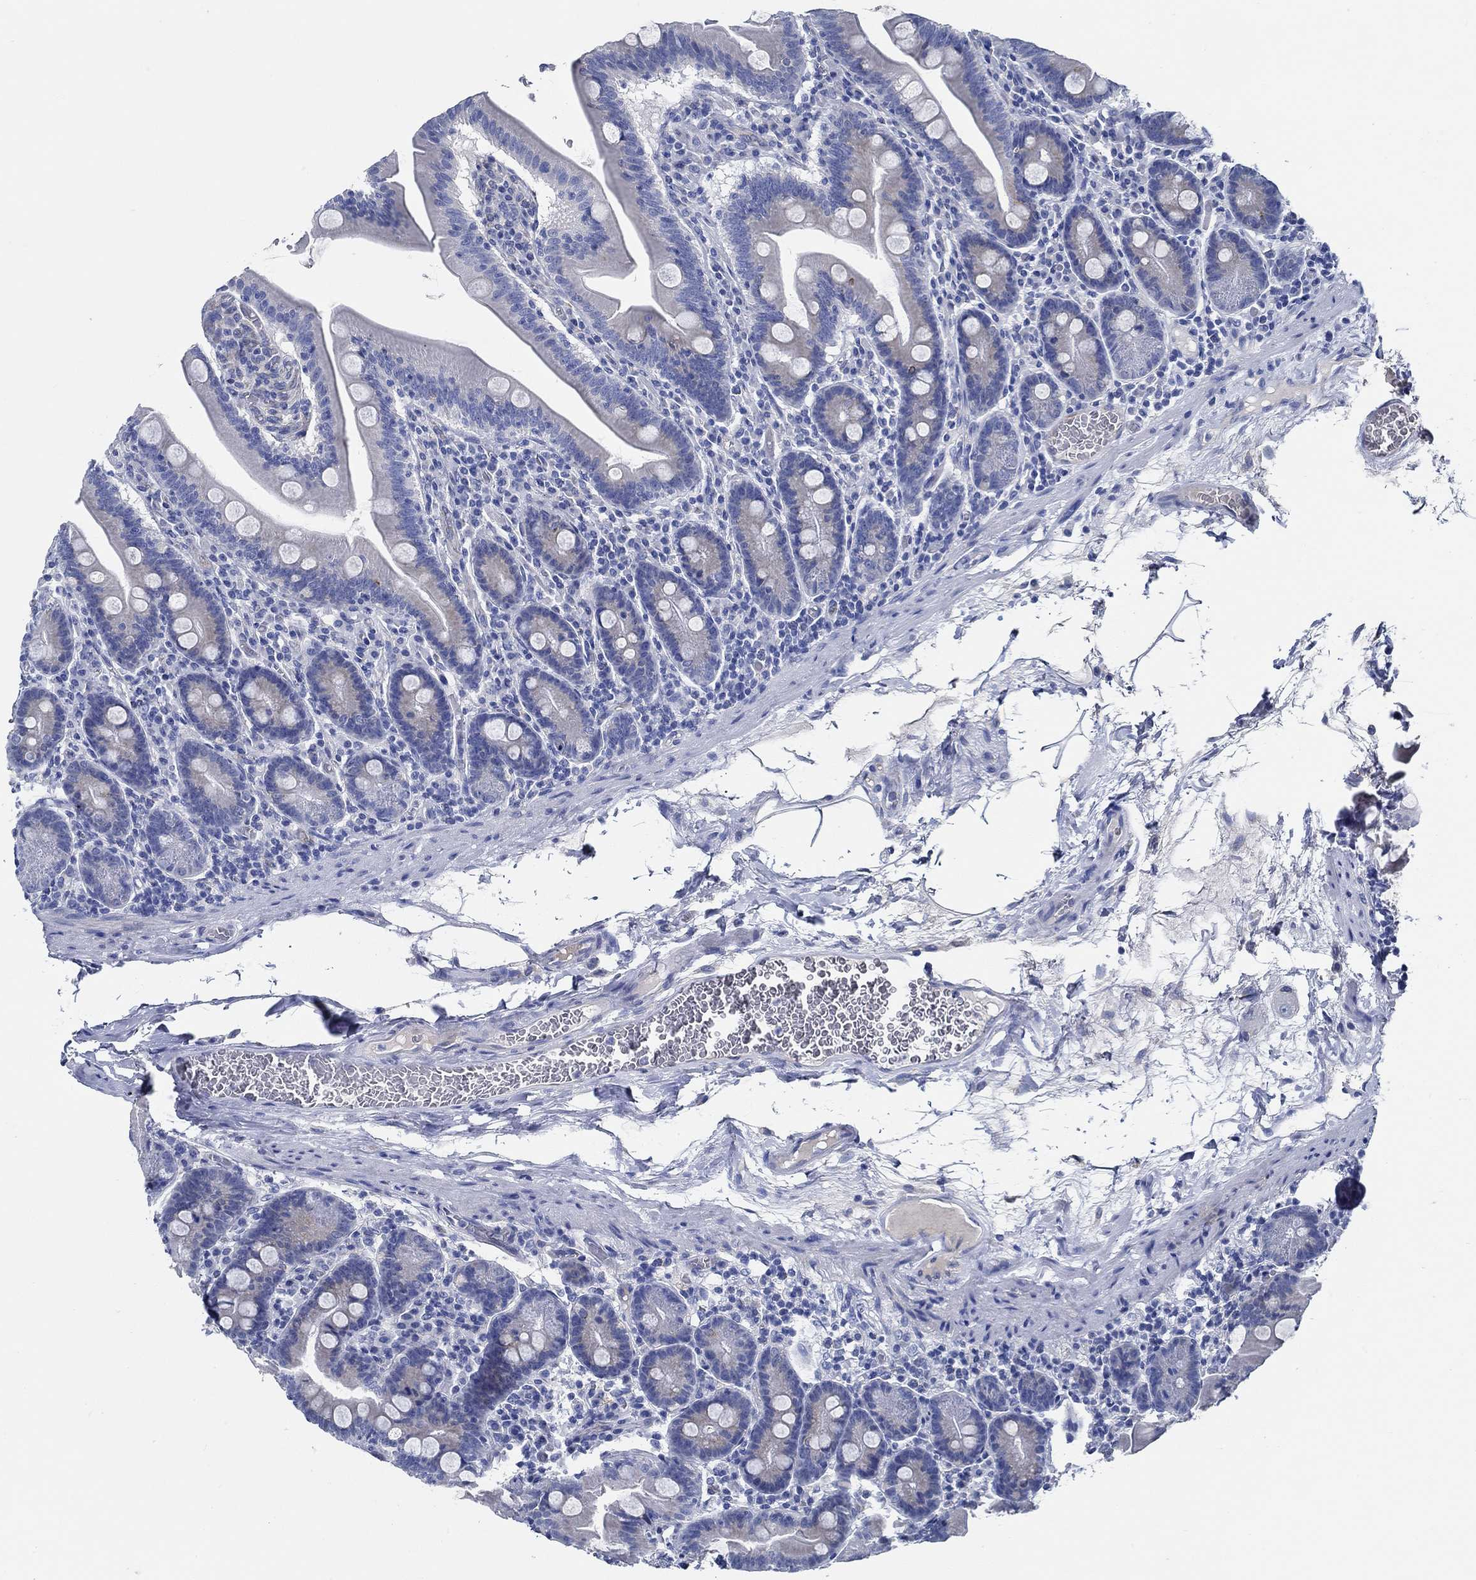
{"staining": {"intensity": "negative", "quantity": "none", "location": "none"}, "tissue": "small intestine", "cell_type": "Glandular cells", "image_type": "normal", "snomed": [{"axis": "morphology", "description": "Normal tissue, NOS"}, {"axis": "topography", "description": "Small intestine"}], "caption": "Immunohistochemistry (IHC) of benign small intestine reveals no staining in glandular cells. Nuclei are stained in blue.", "gene": "HECW2", "patient": {"sex": "male", "age": 37}}